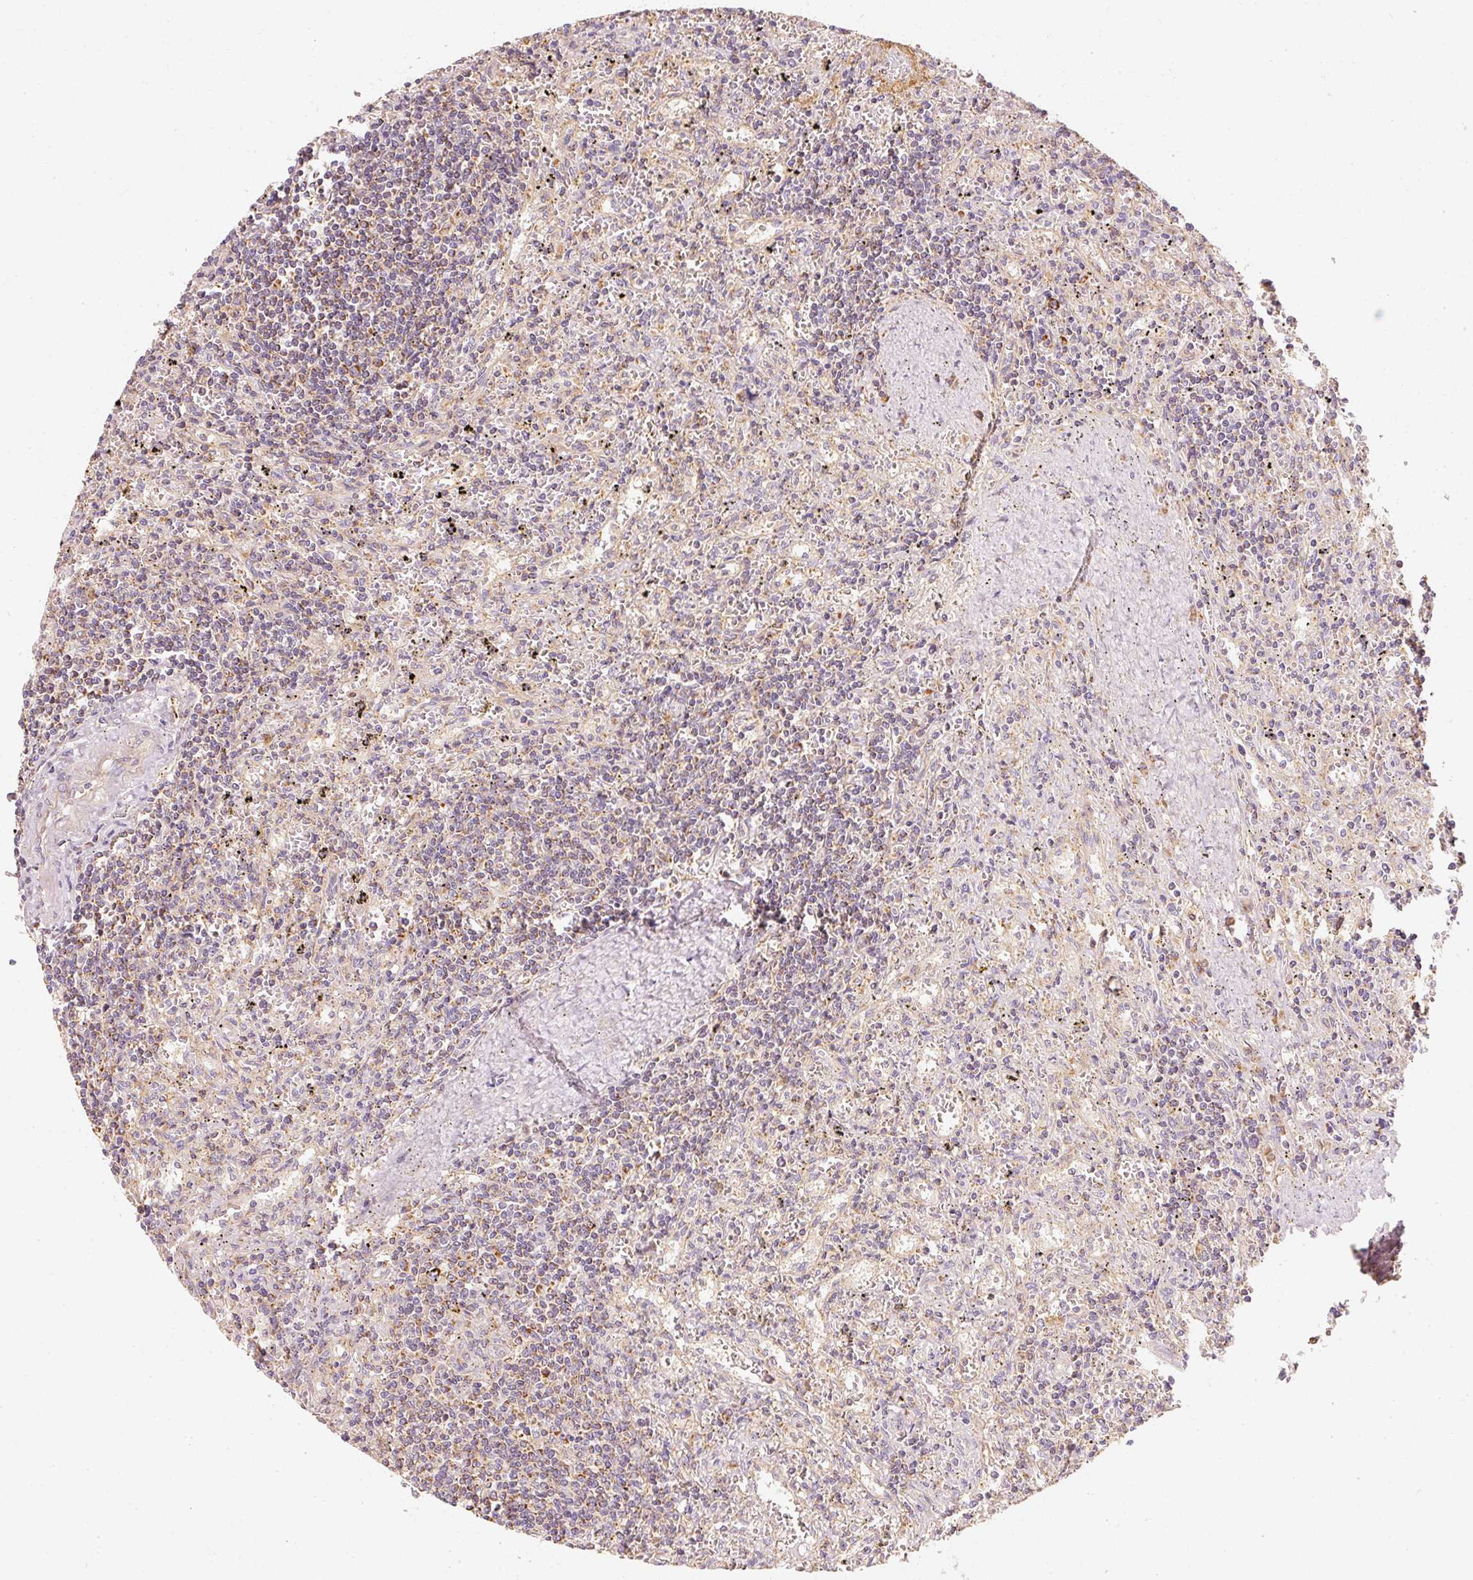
{"staining": {"intensity": "moderate", "quantity": "<25%", "location": "cytoplasmic/membranous"}, "tissue": "lymphoma", "cell_type": "Tumor cells", "image_type": "cancer", "snomed": [{"axis": "morphology", "description": "Malignant lymphoma, non-Hodgkin's type, Low grade"}, {"axis": "topography", "description": "Spleen"}], "caption": "A low amount of moderate cytoplasmic/membranous positivity is seen in approximately <25% of tumor cells in low-grade malignant lymphoma, non-Hodgkin's type tissue.", "gene": "TOMM40", "patient": {"sex": "male", "age": 76}}